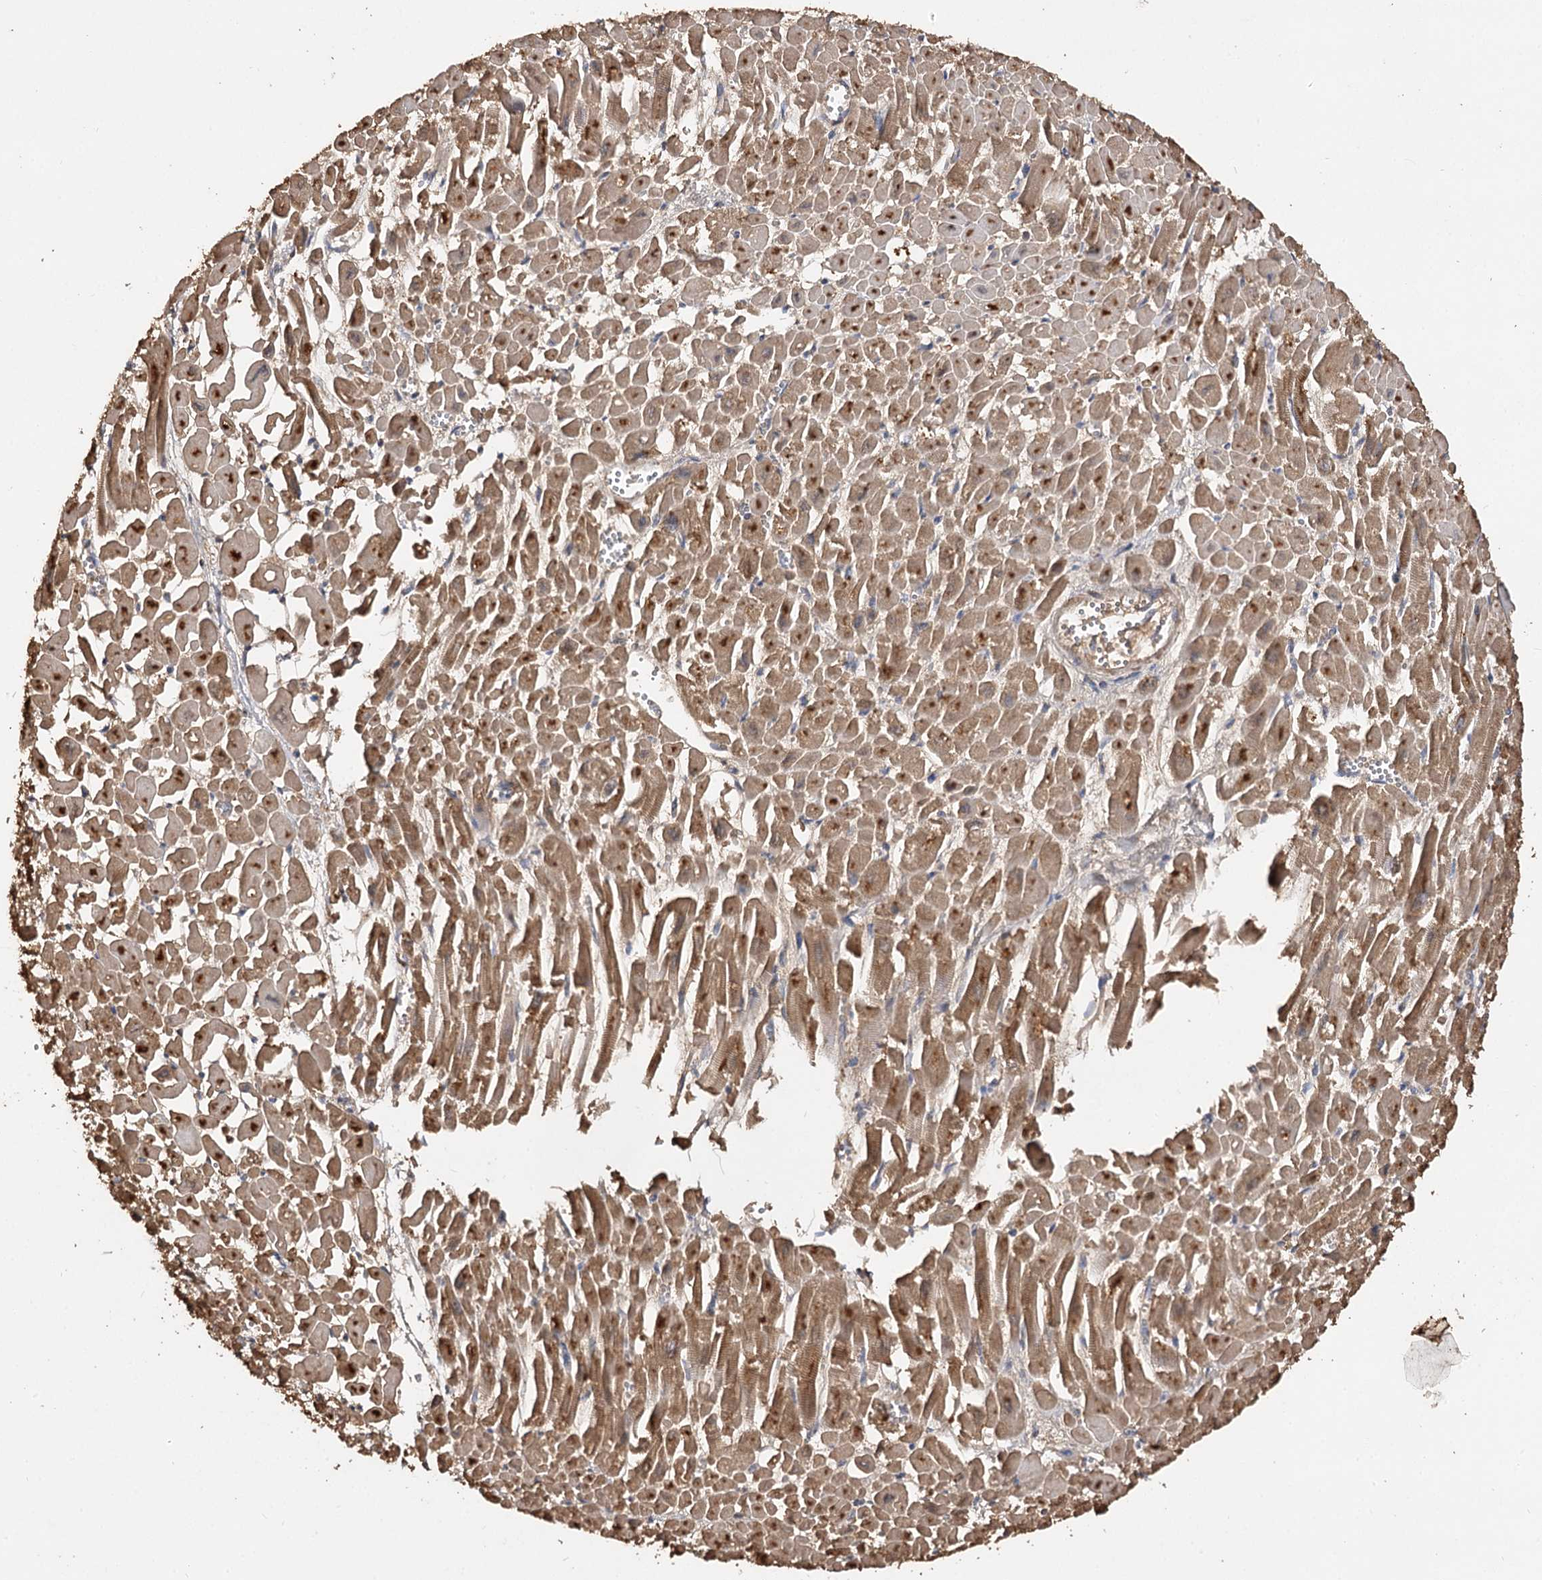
{"staining": {"intensity": "moderate", "quantity": ">75%", "location": "cytoplasmic/membranous"}, "tissue": "heart muscle", "cell_type": "Cardiomyocytes", "image_type": "normal", "snomed": [{"axis": "morphology", "description": "Normal tissue, NOS"}, {"axis": "topography", "description": "Heart"}], "caption": "A high-resolution micrograph shows IHC staining of unremarkable heart muscle, which displays moderate cytoplasmic/membranous expression in approximately >75% of cardiomyocytes.", "gene": "ARL13A", "patient": {"sex": "male", "age": 54}}